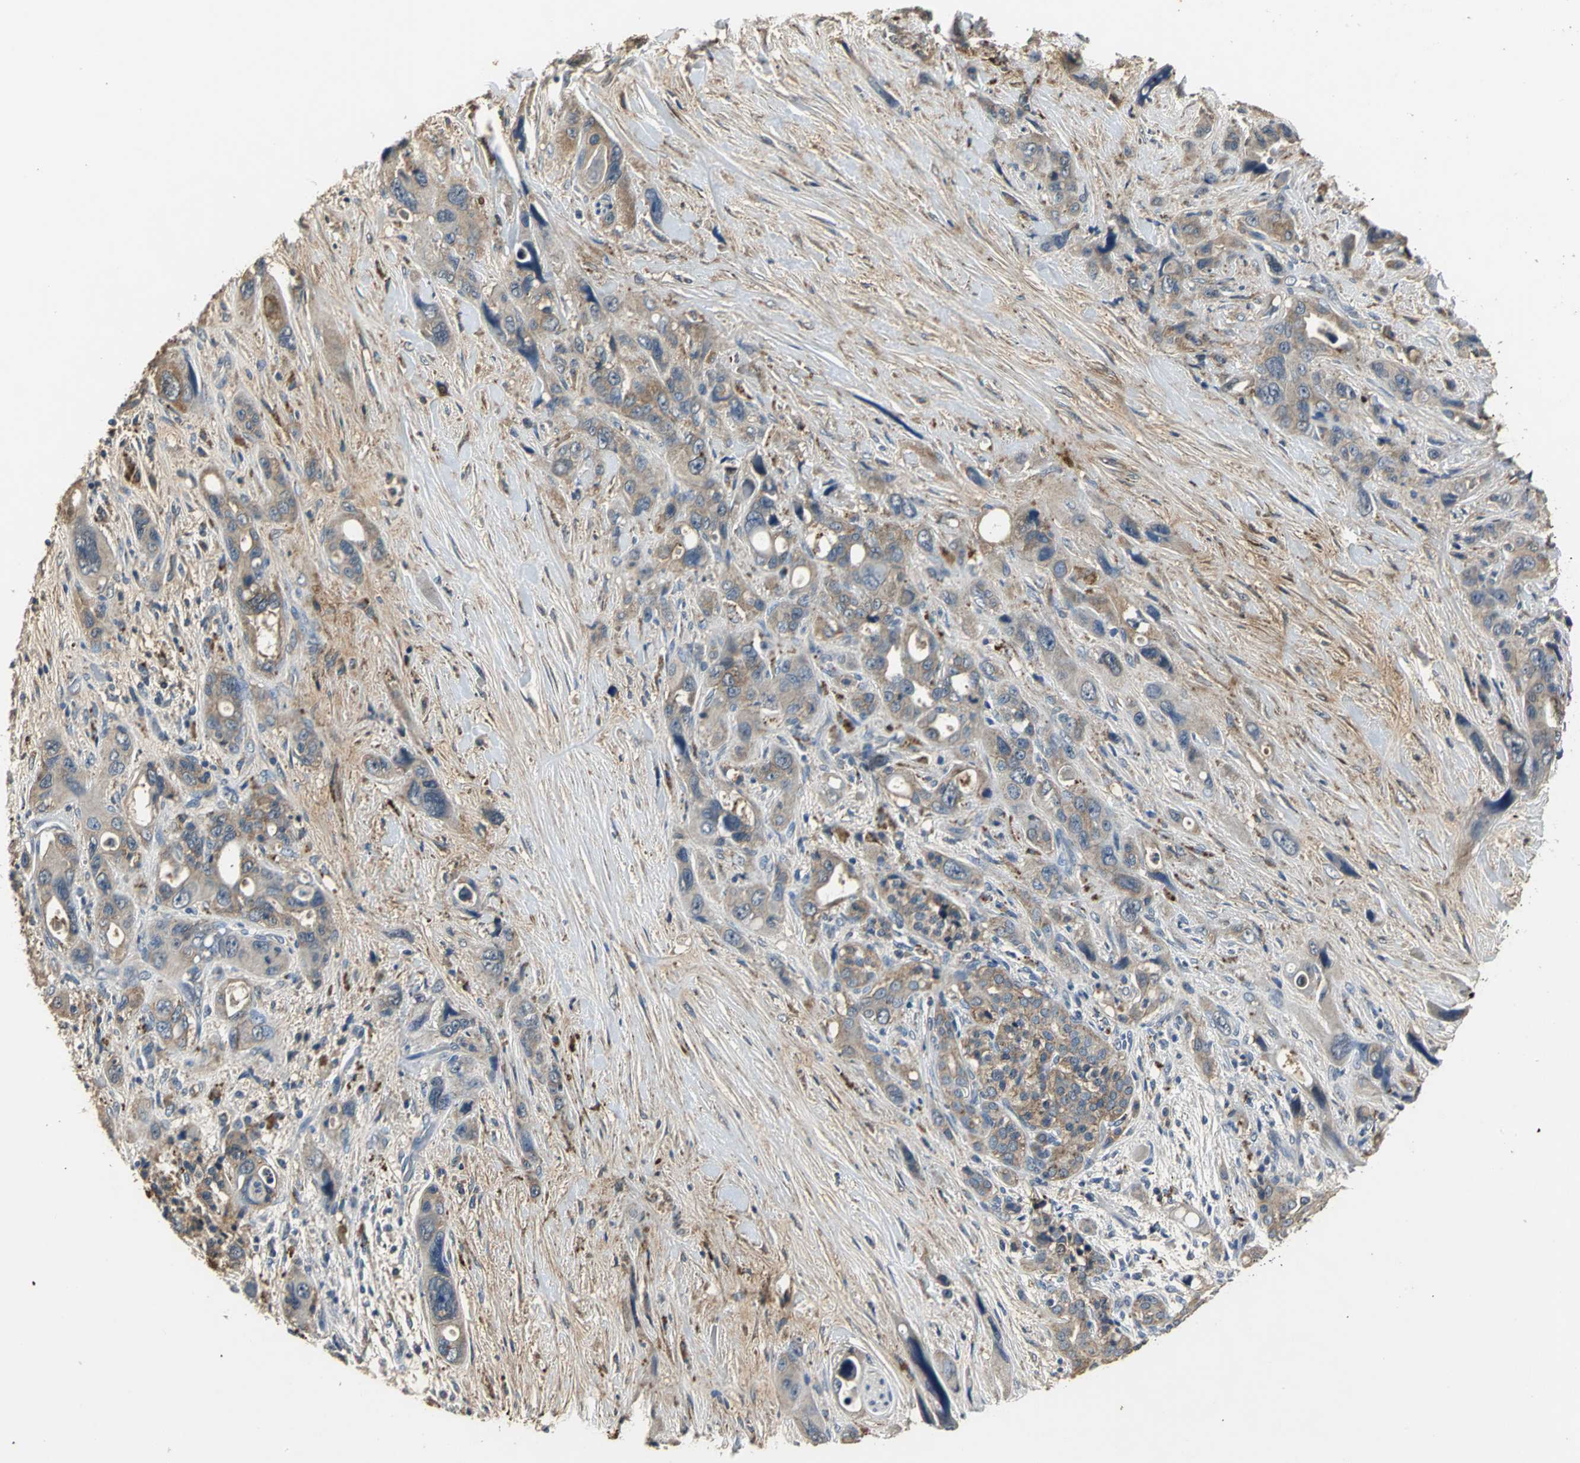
{"staining": {"intensity": "weak", "quantity": ">75%", "location": "cytoplasmic/membranous"}, "tissue": "pancreatic cancer", "cell_type": "Tumor cells", "image_type": "cancer", "snomed": [{"axis": "morphology", "description": "Adenocarcinoma, NOS"}, {"axis": "topography", "description": "Pancreas"}], "caption": "An immunohistochemistry micrograph of neoplastic tissue is shown. Protein staining in brown labels weak cytoplasmic/membranous positivity in pancreatic cancer (adenocarcinoma) within tumor cells. (Stains: DAB (3,3'-diaminobenzidine) in brown, nuclei in blue, Microscopy: brightfield microscopy at high magnification).", "gene": "OCLN", "patient": {"sex": "male", "age": 46}}